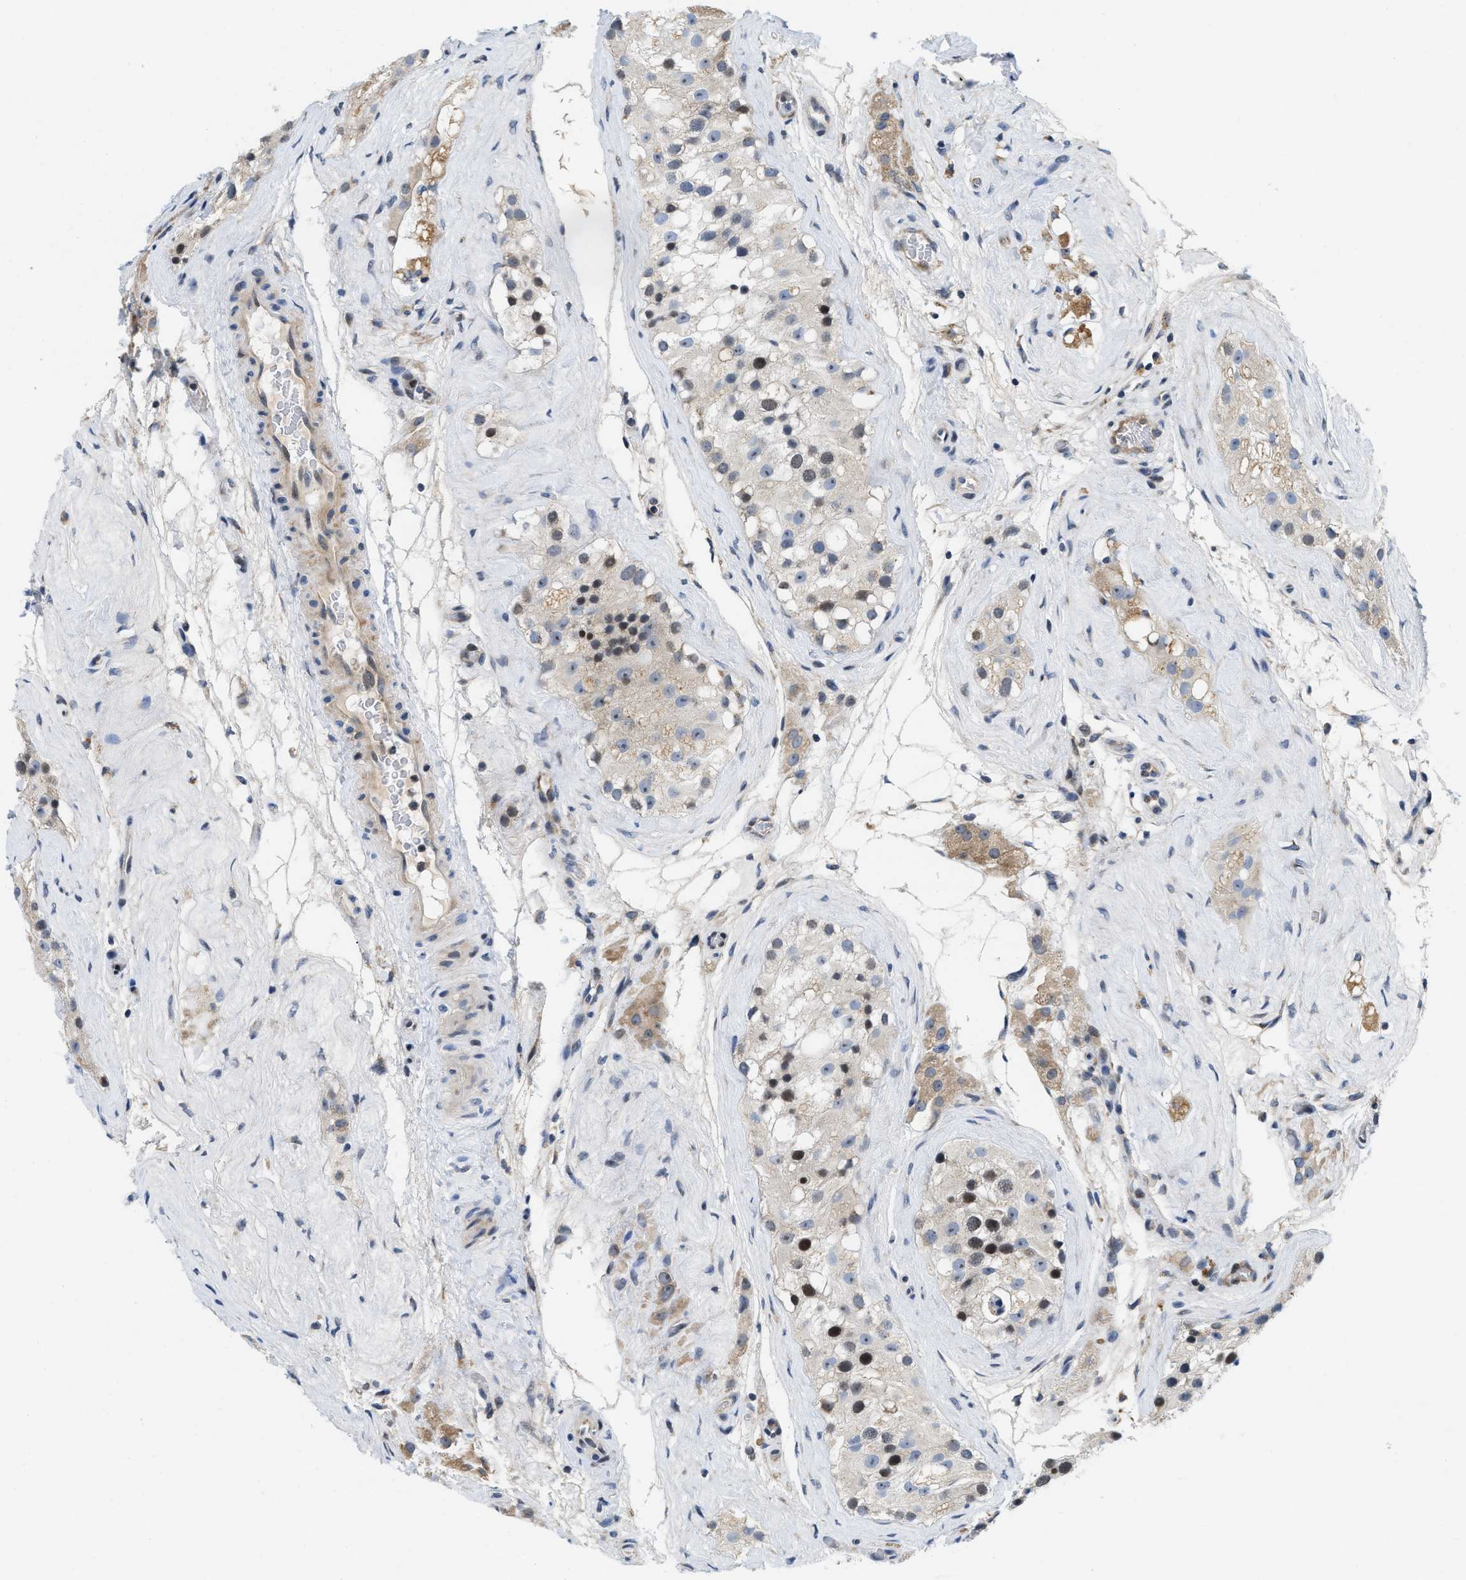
{"staining": {"intensity": "moderate", "quantity": "<25%", "location": "cytoplasmic/membranous,nuclear"}, "tissue": "testis", "cell_type": "Cells in seminiferous ducts", "image_type": "normal", "snomed": [{"axis": "morphology", "description": "Normal tissue, NOS"}, {"axis": "morphology", "description": "Seminoma, NOS"}, {"axis": "topography", "description": "Testis"}], "caption": "The immunohistochemical stain highlights moderate cytoplasmic/membranous,nuclear expression in cells in seminiferous ducts of benign testis.", "gene": "IKBKE", "patient": {"sex": "male", "age": 71}}